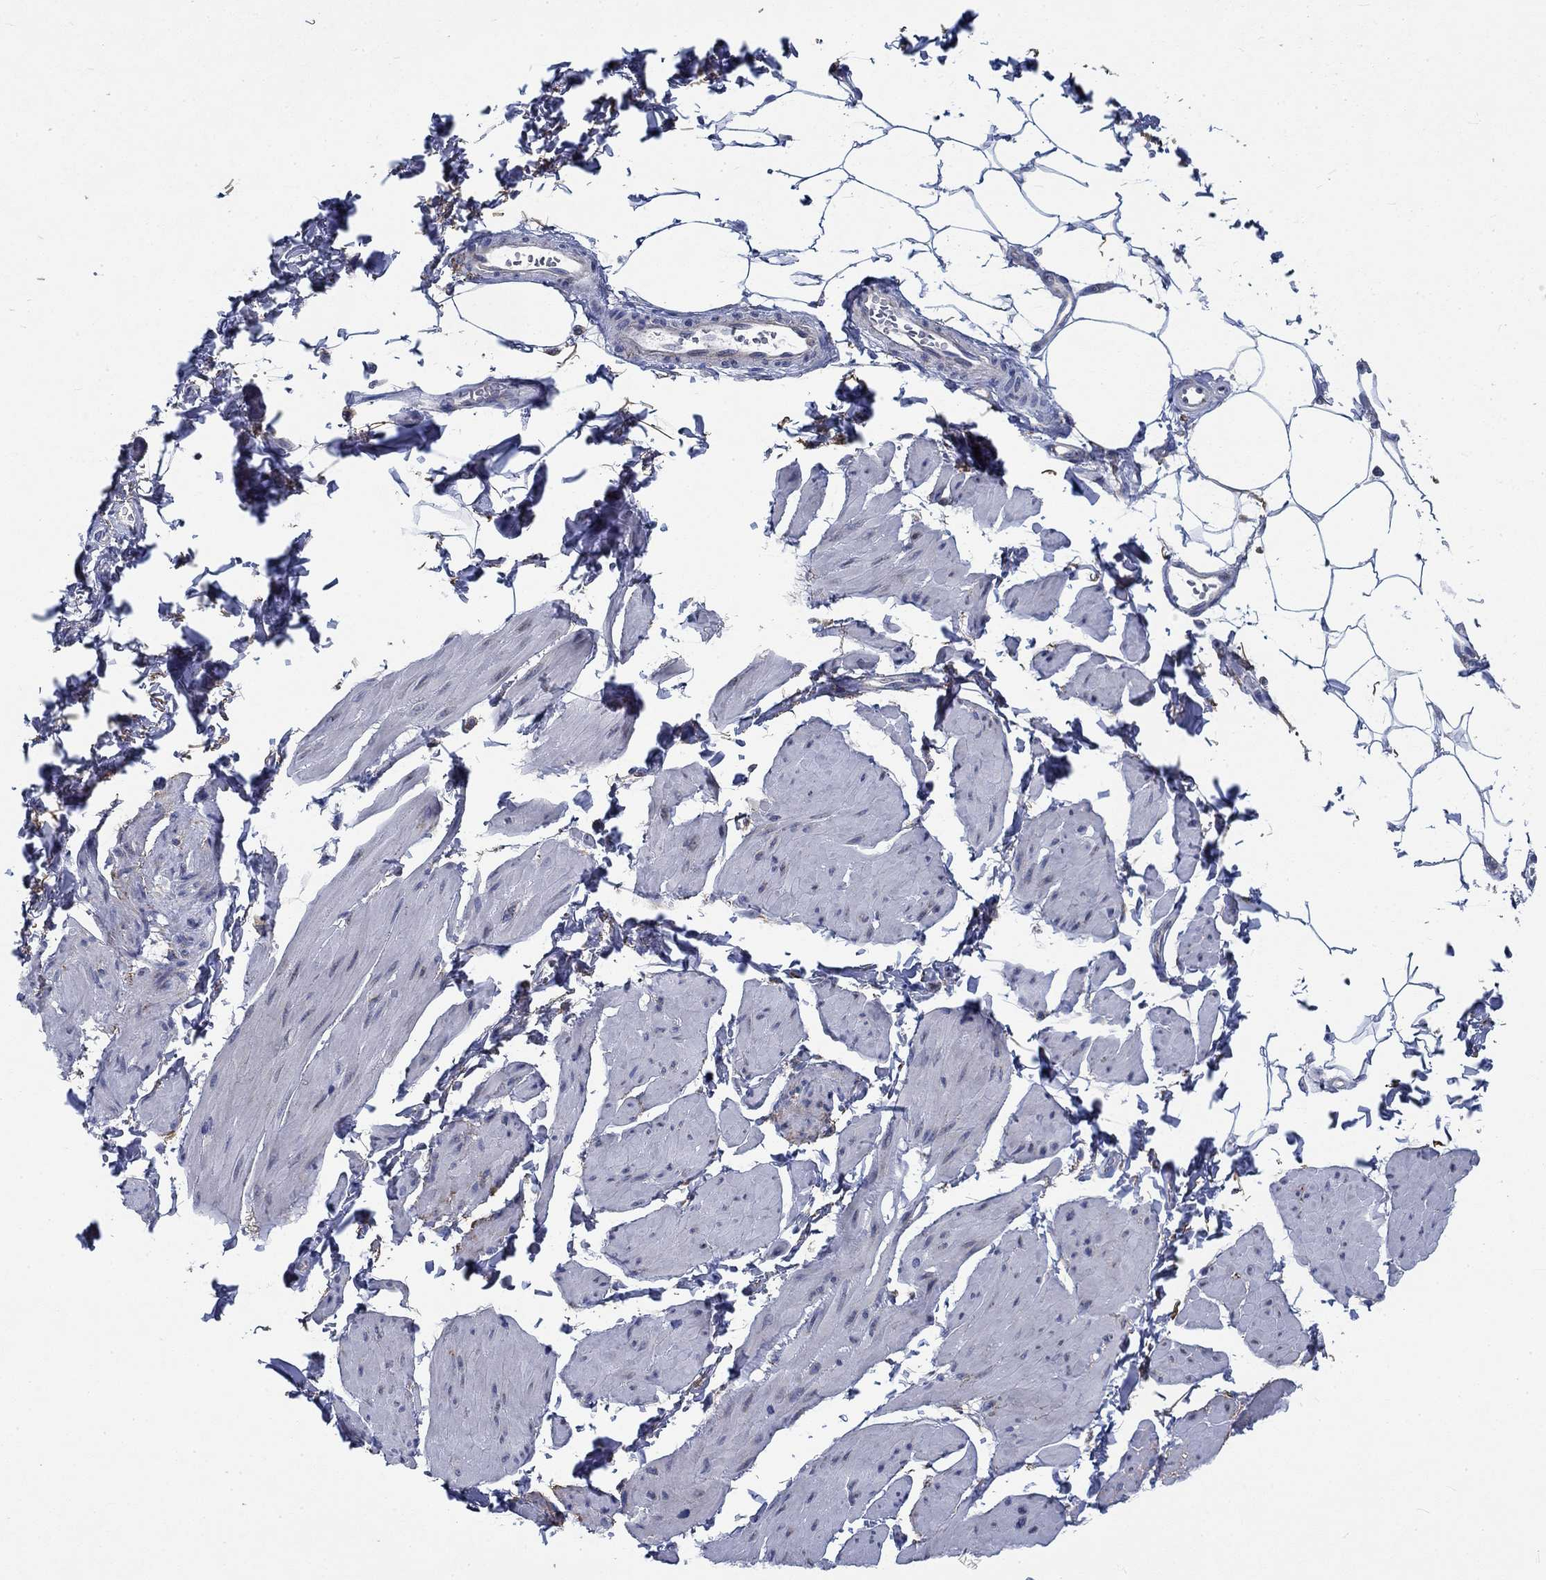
{"staining": {"intensity": "negative", "quantity": "none", "location": "none"}, "tissue": "smooth muscle", "cell_type": "Smooth muscle cells", "image_type": "normal", "snomed": [{"axis": "morphology", "description": "Normal tissue, NOS"}, {"axis": "topography", "description": "Adipose tissue"}, {"axis": "topography", "description": "Smooth muscle"}, {"axis": "topography", "description": "Peripheral nerve tissue"}], "caption": "Immunohistochemical staining of unremarkable smooth muscle displays no significant staining in smooth muscle cells.", "gene": "MMP24", "patient": {"sex": "male", "age": 83}}